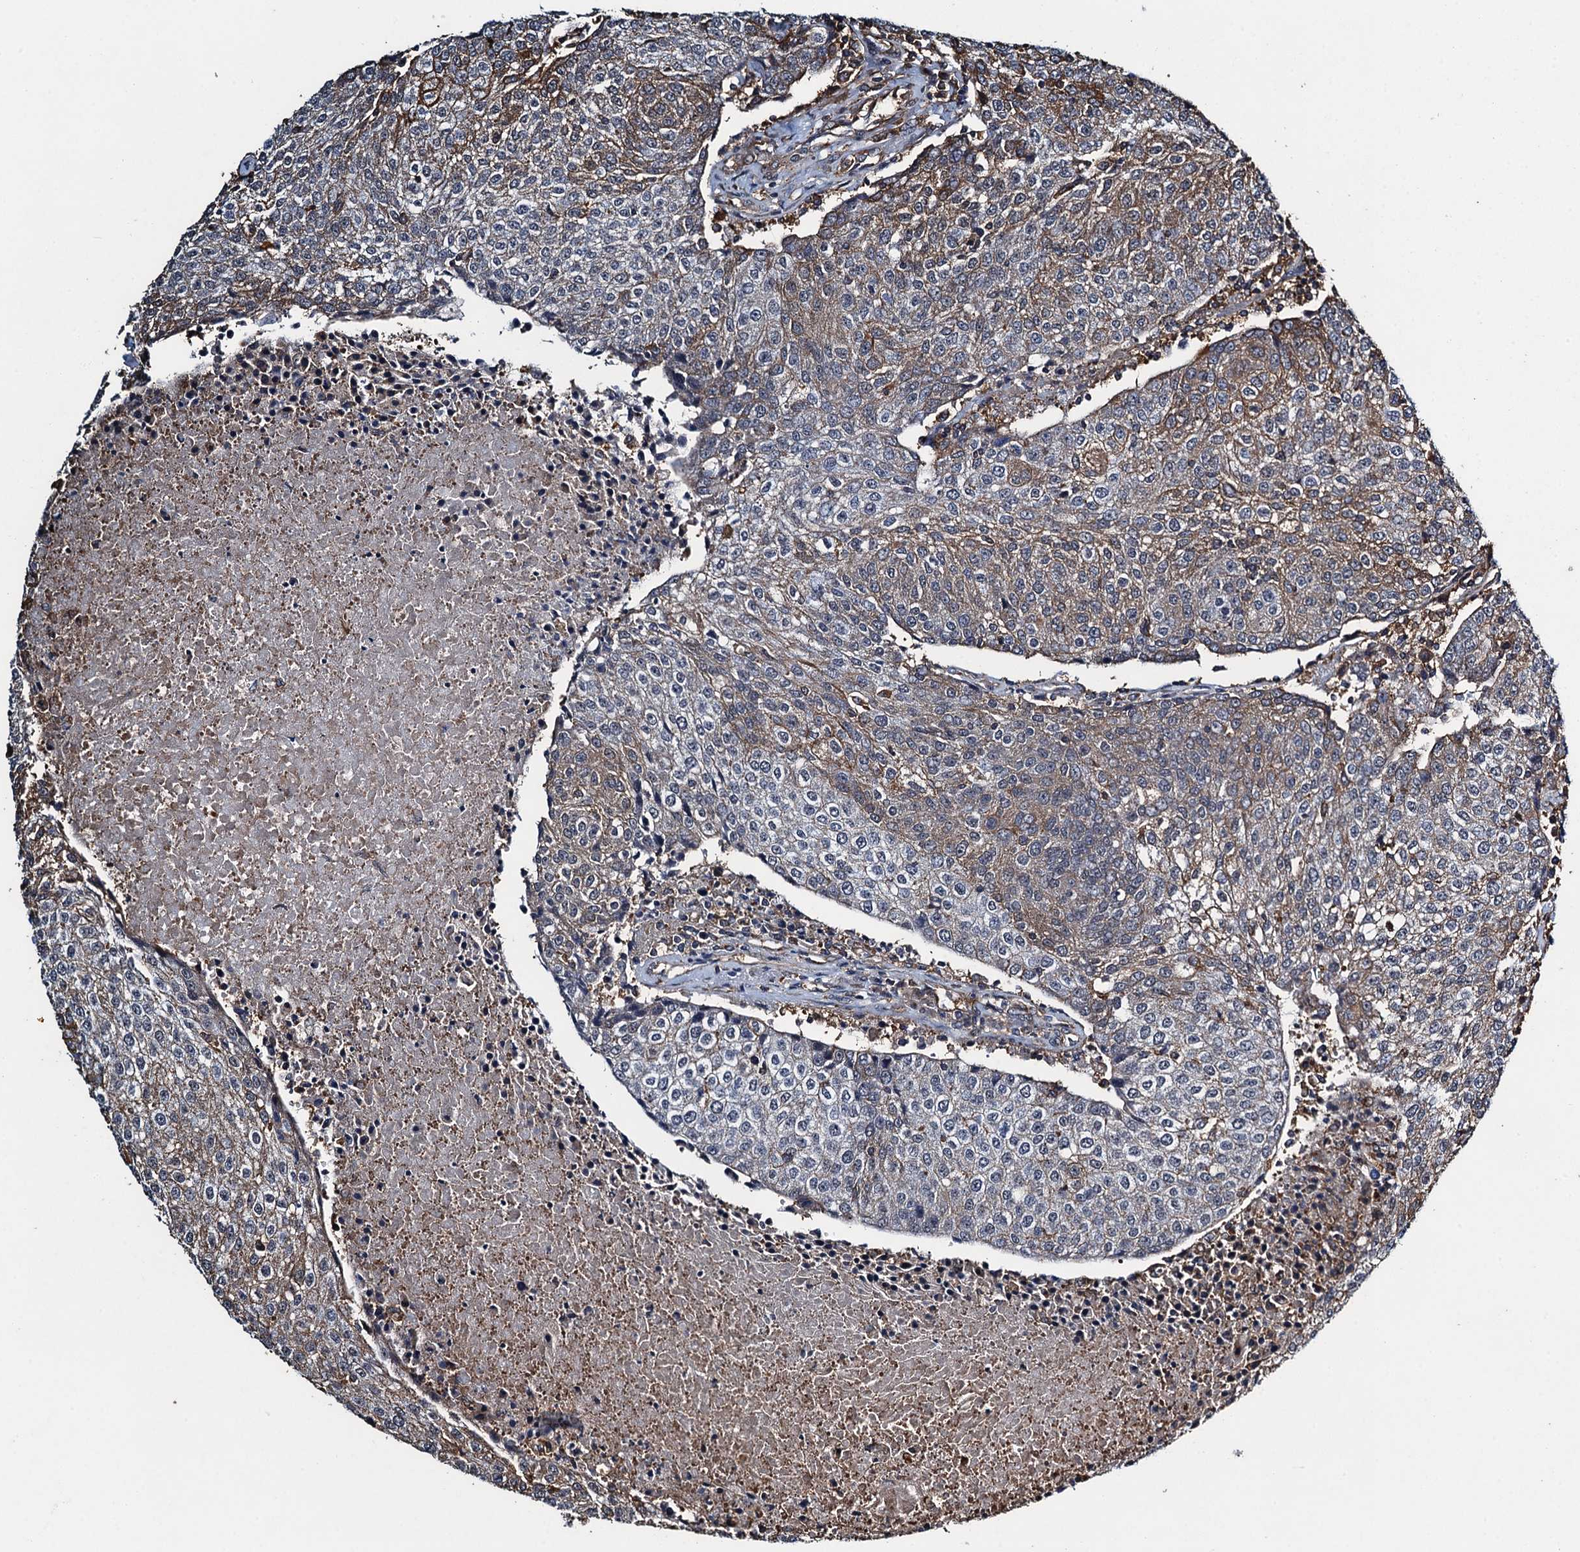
{"staining": {"intensity": "moderate", "quantity": "25%-75%", "location": "cytoplasmic/membranous"}, "tissue": "urothelial cancer", "cell_type": "Tumor cells", "image_type": "cancer", "snomed": [{"axis": "morphology", "description": "Urothelial carcinoma, High grade"}, {"axis": "topography", "description": "Urinary bladder"}], "caption": "This is an image of immunohistochemistry (IHC) staining of urothelial cancer, which shows moderate staining in the cytoplasmic/membranous of tumor cells.", "gene": "WHAMM", "patient": {"sex": "female", "age": 85}}